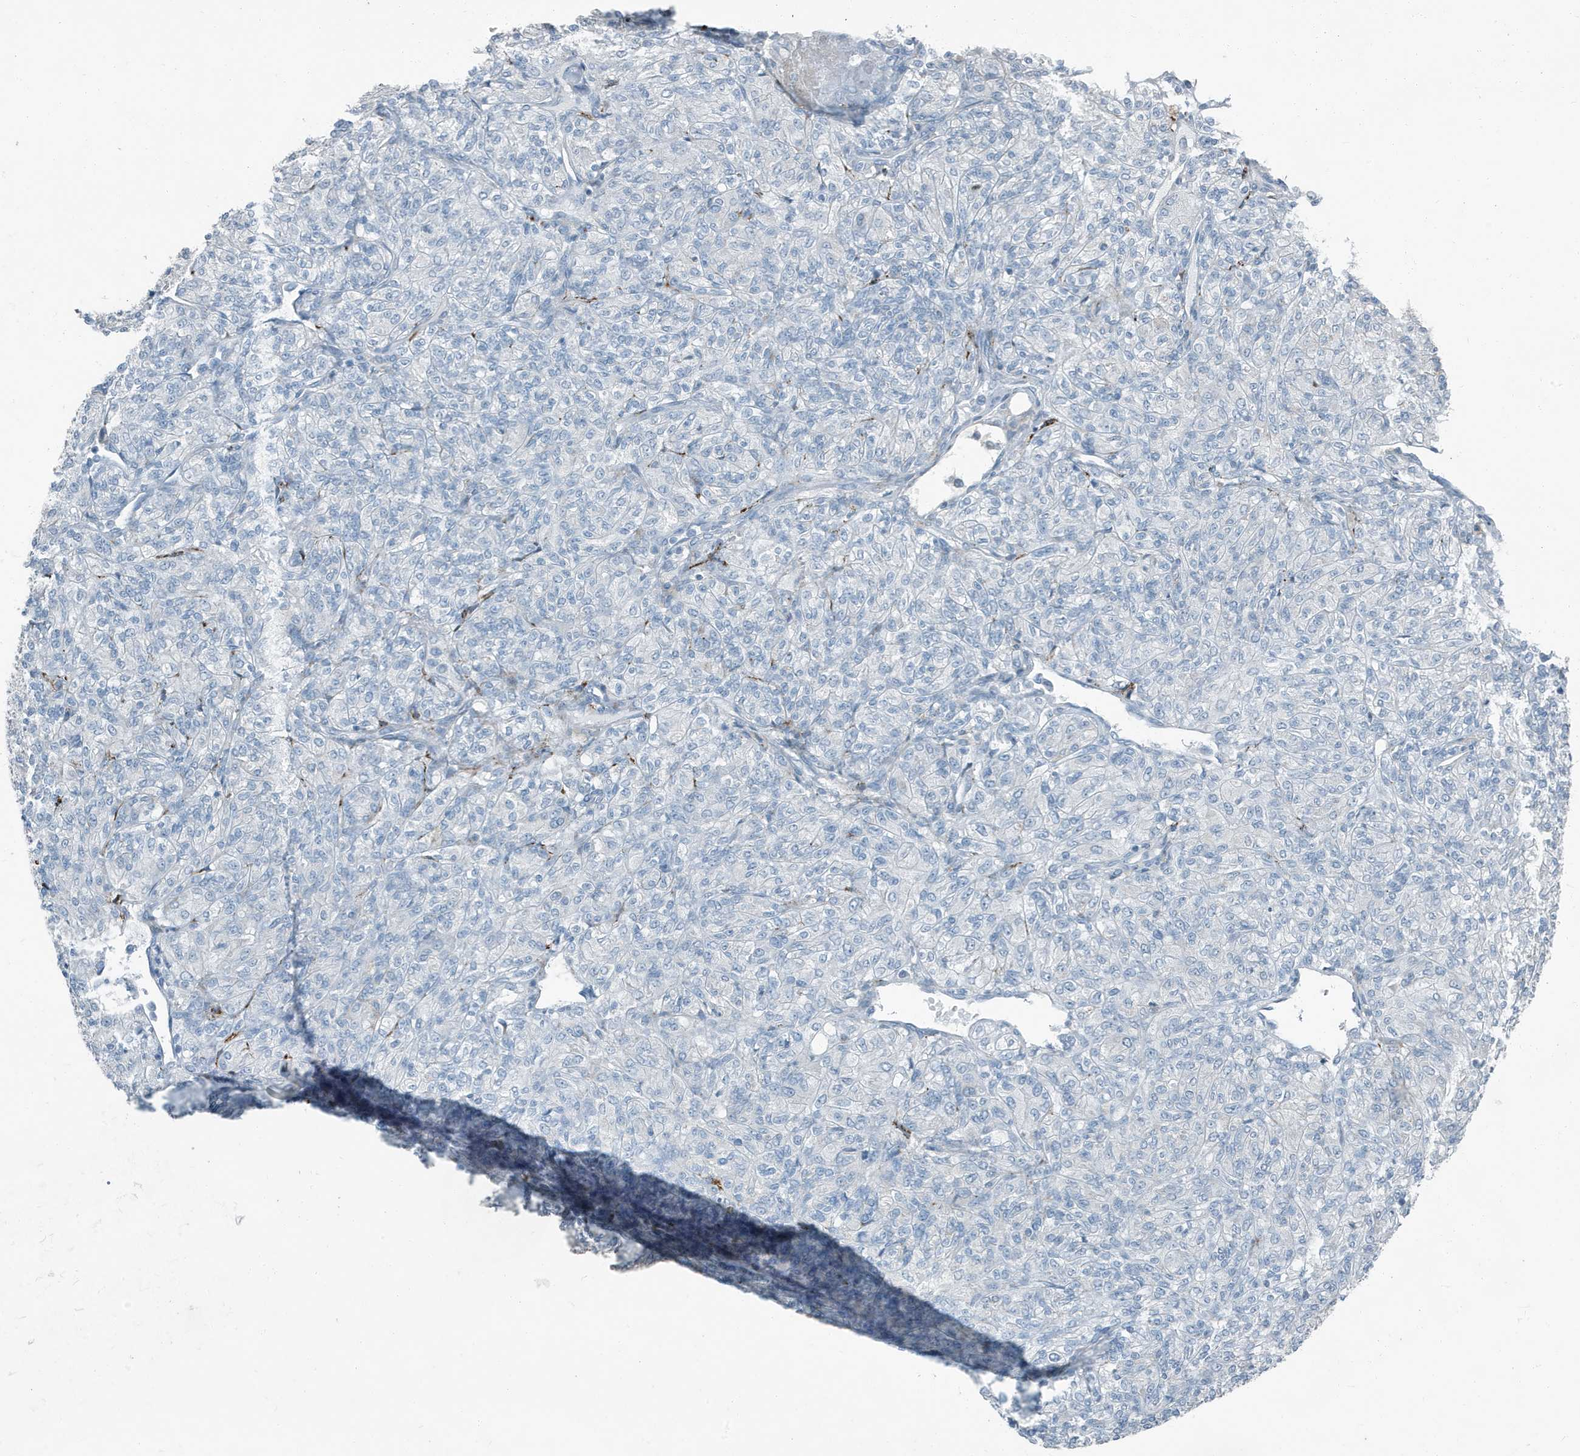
{"staining": {"intensity": "negative", "quantity": "none", "location": "none"}, "tissue": "renal cancer", "cell_type": "Tumor cells", "image_type": "cancer", "snomed": [{"axis": "morphology", "description": "Adenocarcinoma, NOS"}, {"axis": "topography", "description": "Kidney"}], "caption": "The histopathology image shows no significant expression in tumor cells of renal cancer (adenocarcinoma). (DAB (3,3'-diaminobenzidine) immunohistochemistry (IHC) visualized using brightfield microscopy, high magnification).", "gene": "FAM162A", "patient": {"sex": "male", "age": 77}}